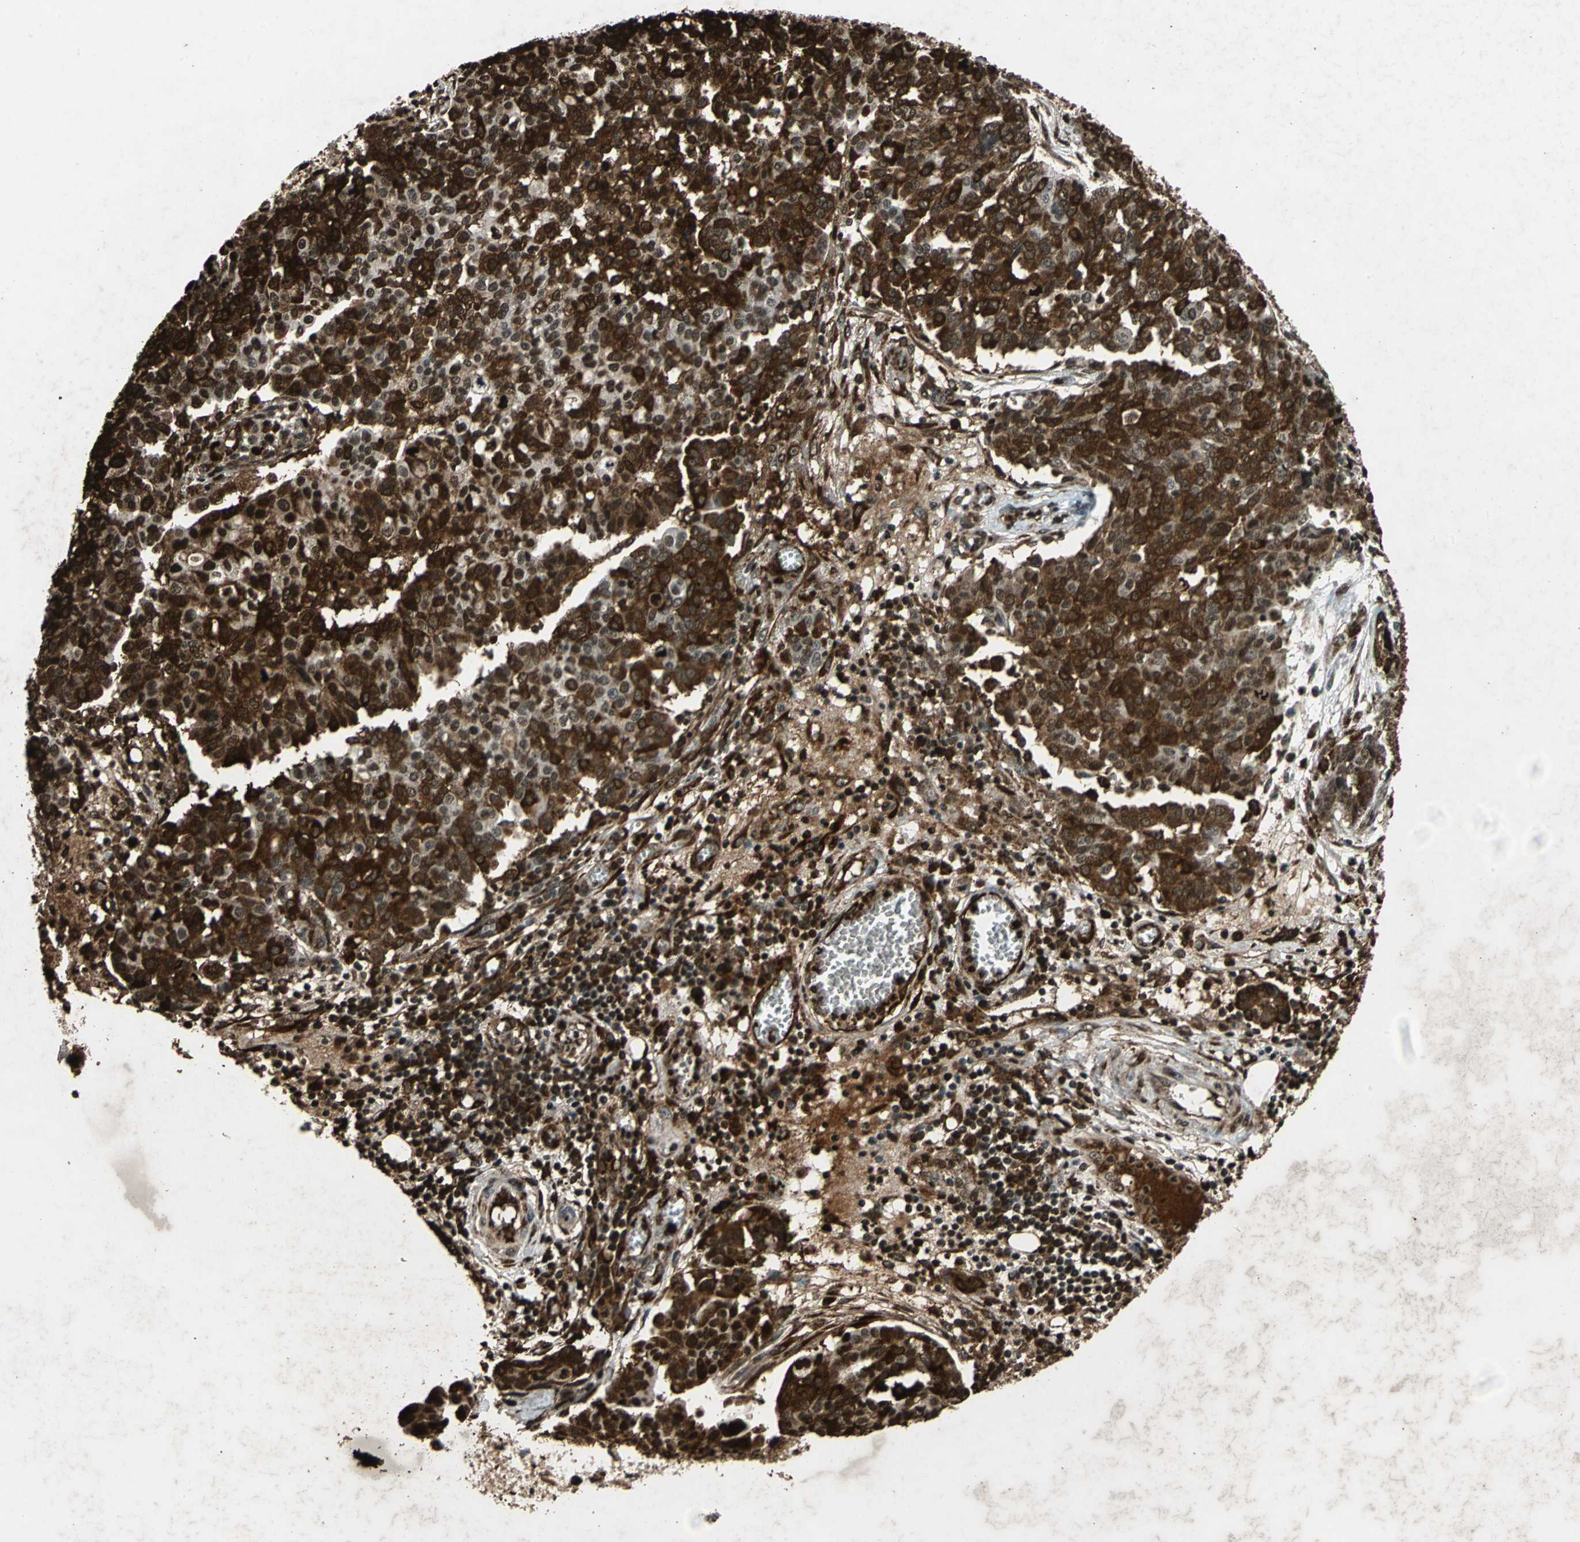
{"staining": {"intensity": "strong", "quantity": ">75%", "location": "cytoplasmic/membranous,nuclear"}, "tissue": "ovarian cancer", "cell_type": "Tumor cells", "image_type": "cancer", "snomed": [{"axis": "morphology", "description": "Cystadenocarcinoma, serous, NOS"}, {"axis": "topography", "description": "Soft tissue"}, {"axis": "topography", "description": "Ovary"}], "caption": "Human serous cystadenocarcinoma (ovarian) stained with a brown dye reveals strong cytoplasmic/membranous and nuclear positive staining in approximately >75% of tumor cells.", "gene": "ANP32A", "patient": {"sex": "female", "age": 57}}